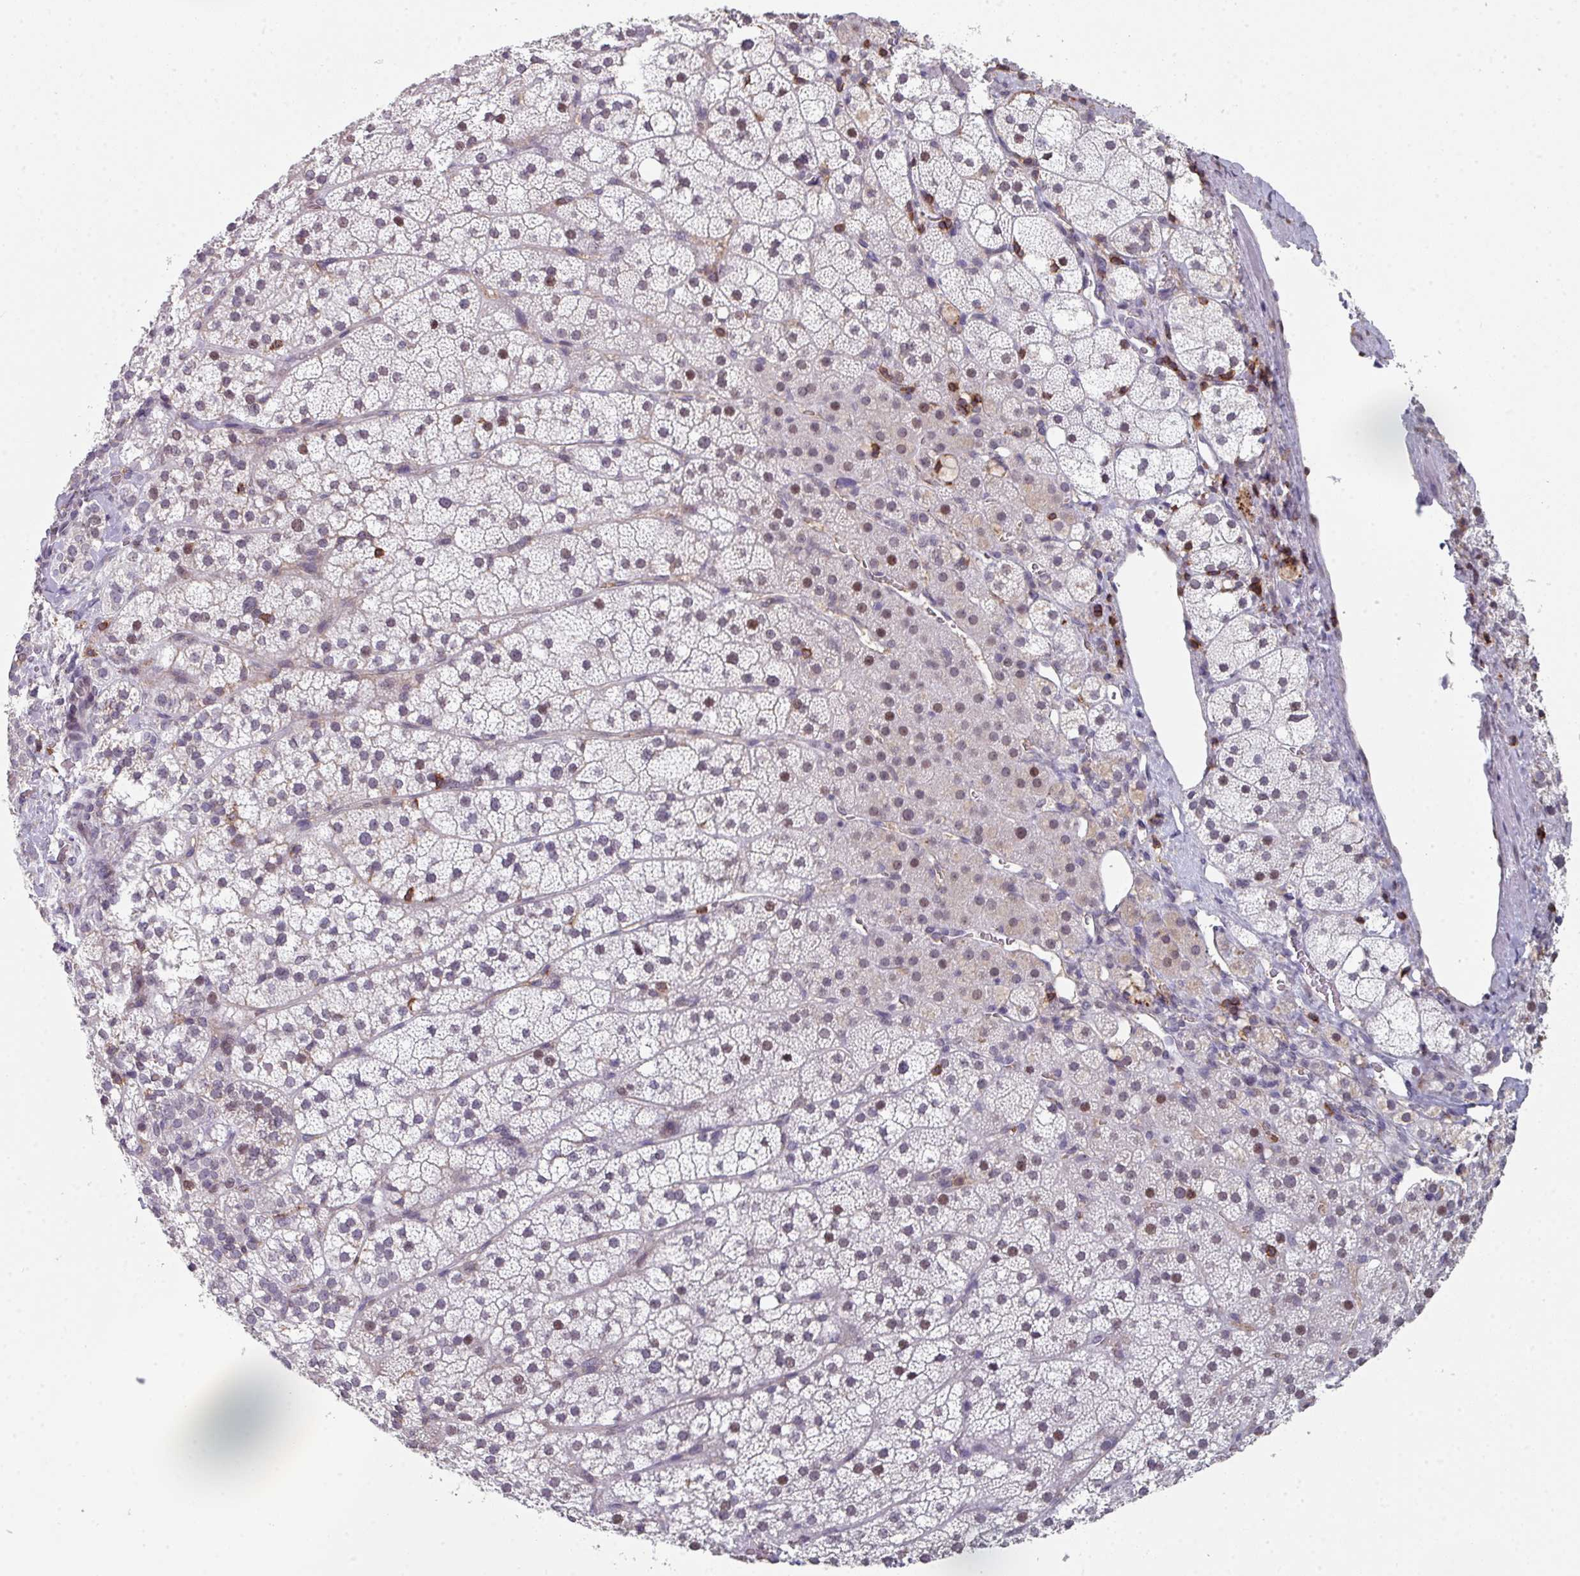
{"staining": {"intensity": "moderate", "quantity": "<25%", "location": "nuclear"}, "tissue": "adrenal gland", "cell_type": "Glandular cells", "image_type": "normal", "snomed": [{"axis": "morphology", "description": "Normal tissue, NOS"}, {"axis": "topography", "description": "Adrenal gland"}], "caption": "The micrograph shows staining of benign adrenal gland, revealing moderate nuclear protein staining (brown color) within glandular cells. (DAB (3,3'-diaminobenzidine) IHC, brown staining for protein, blue staining for nuclei).", "gene": "RASAL3", "patient": {"sex": "male", "age": 53}}